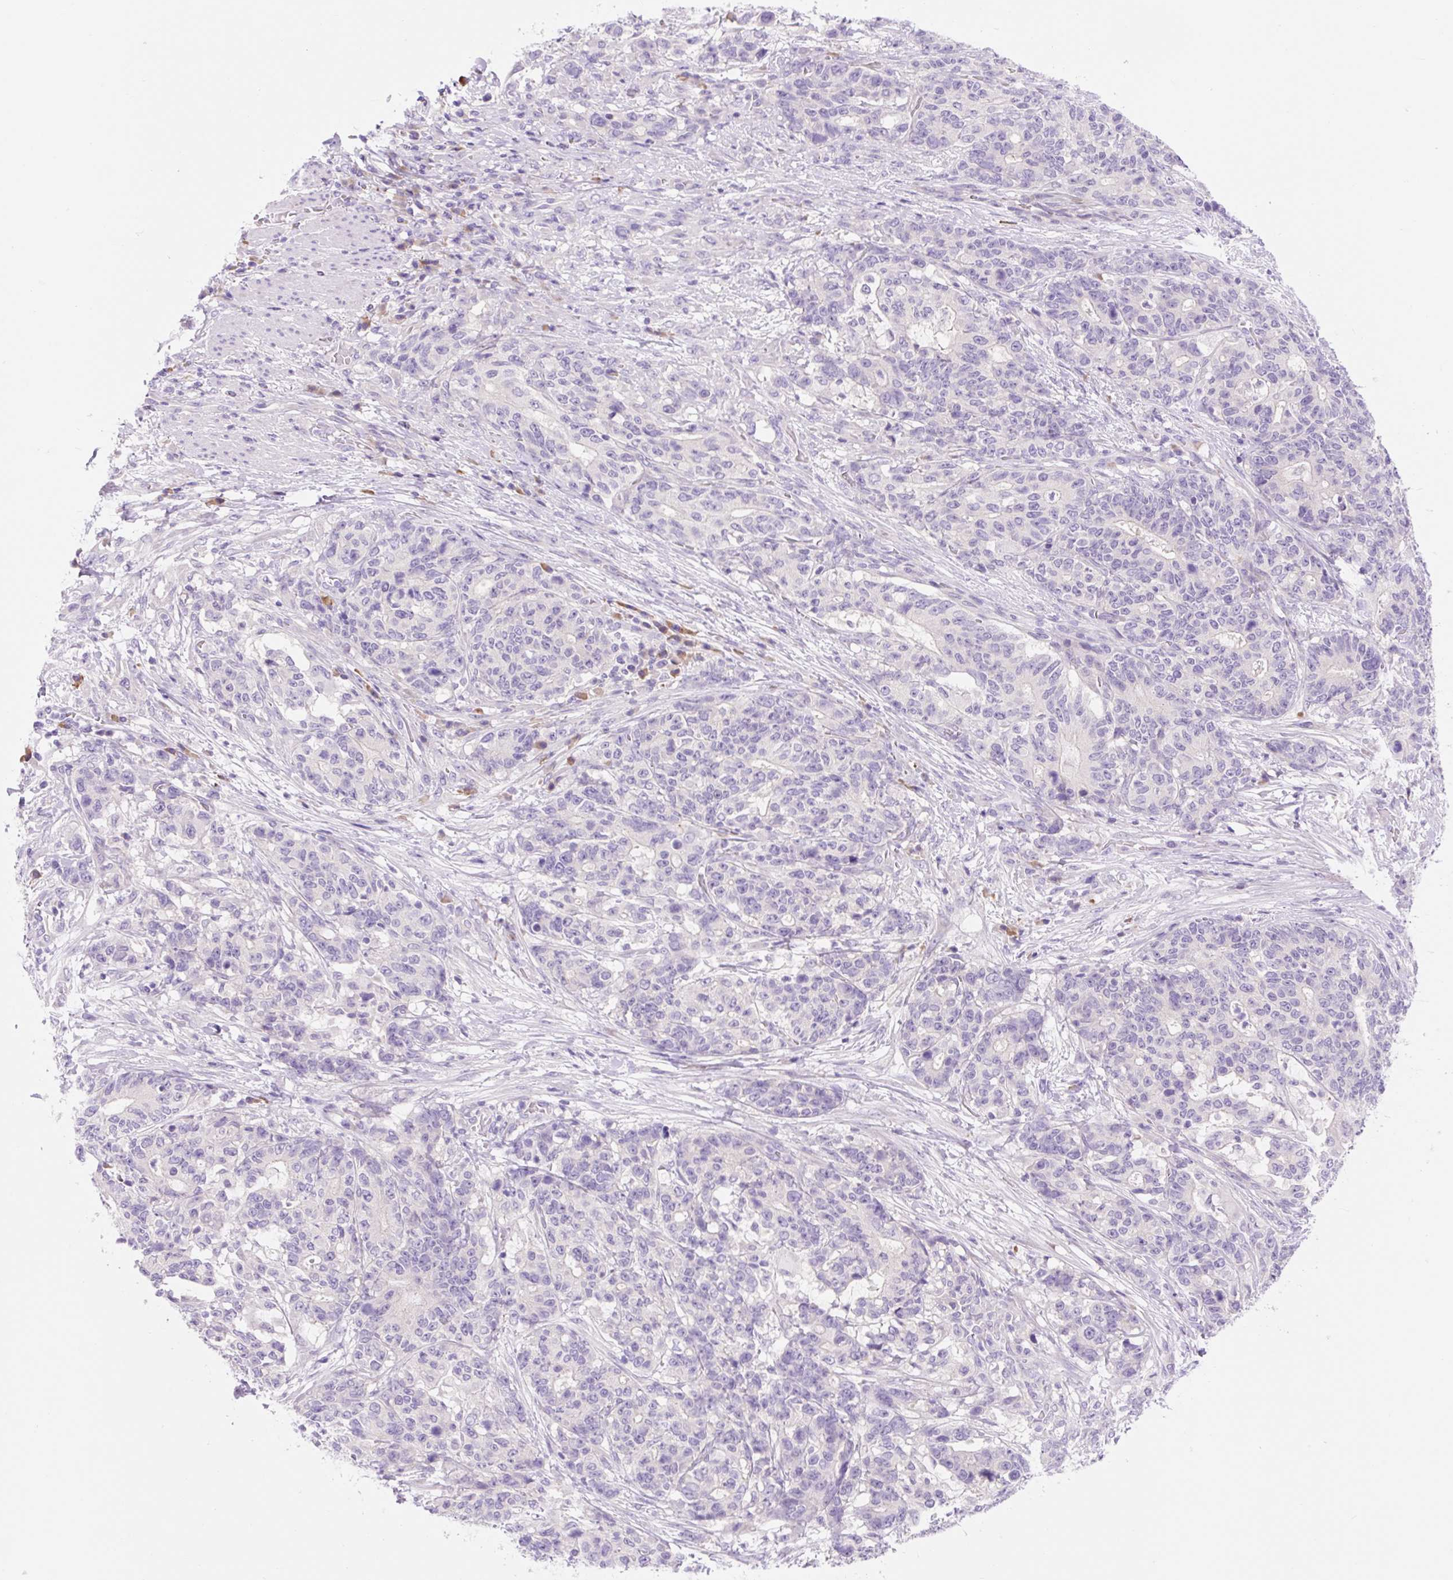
{"staining": {"intensity": "negative", "quantity": "none", "location": "none"}, "tissue": "stomach cancer", "cell_type": "Tumor cells", "image_type": "cancer", "snomed": [{"axis": "morphology", "description": "Normal tissue, NOS"}, {"axis": "morphology", "description": "Adenocarcinoma, NOS"}, {"axis": "topography", "description": "Stomach"}], "caption": "Immunohistochemical staining of human adenocarcinoma (stomach) exhibits no significant staining in tumor cells.", "gene": "CELF6", "patient": {"sex": "female", "age": 64}}